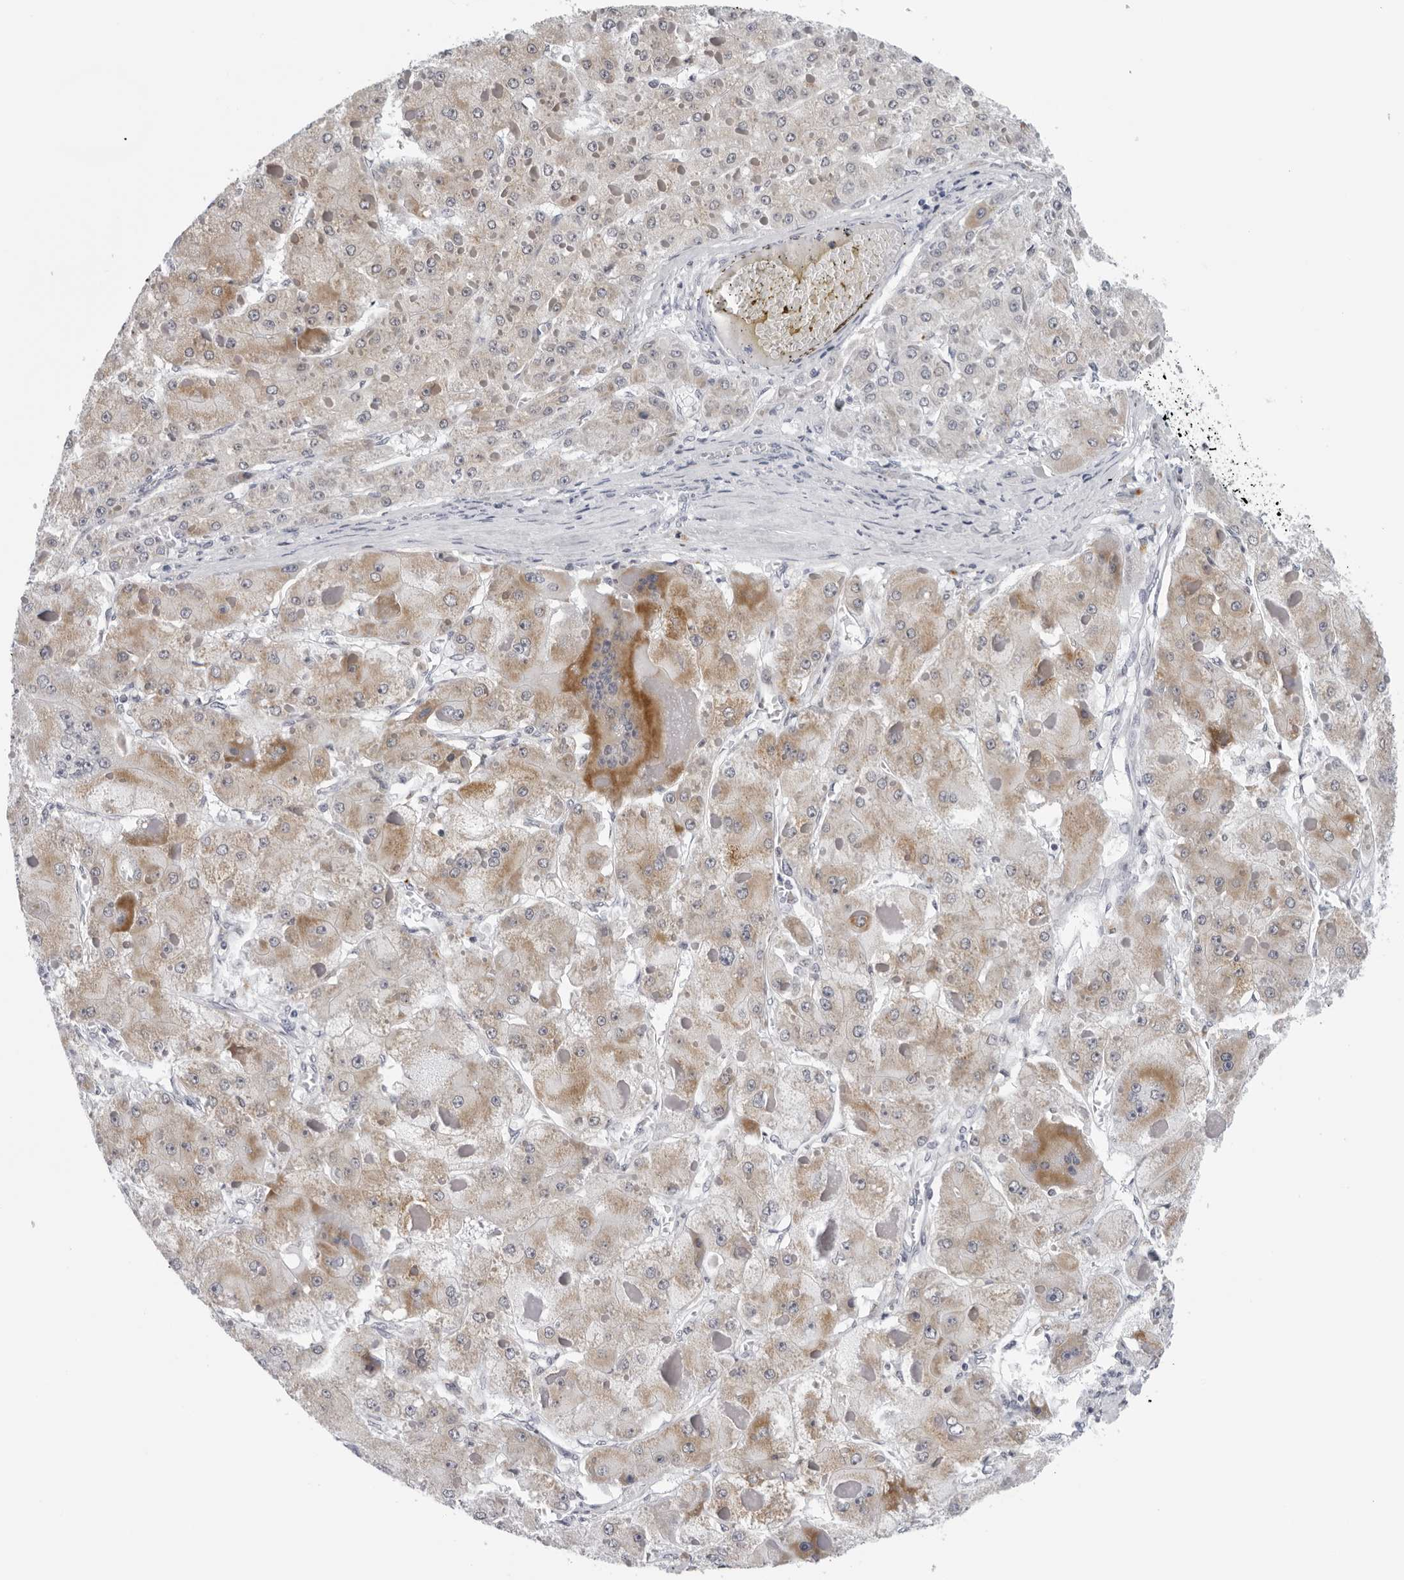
{"staining": {"intensity": "weak", "quantity": "25%-75%", "location": "cytoplasmic/membranous"}, "tissue": "liver cancer", "cell_type": "Tumor cells", "image_type": "cancer", "snomed": [{"axis": "morphology", "description": "Carcinoma, Hepatocellular, NOS"}, {"axis": "topography", "description": "Liver"}], "caption": "A high-resolution image shows IHC staining of liver cancer, which shows weak cytoplasmic/membranous positivity in about 25%-75% of tumor cells. Immunohistochemistry stains the protein of interest in brown and the nuclei are stained blue.", "gene": "CPT2", "patient": {"sex": "female", "age": 73}}